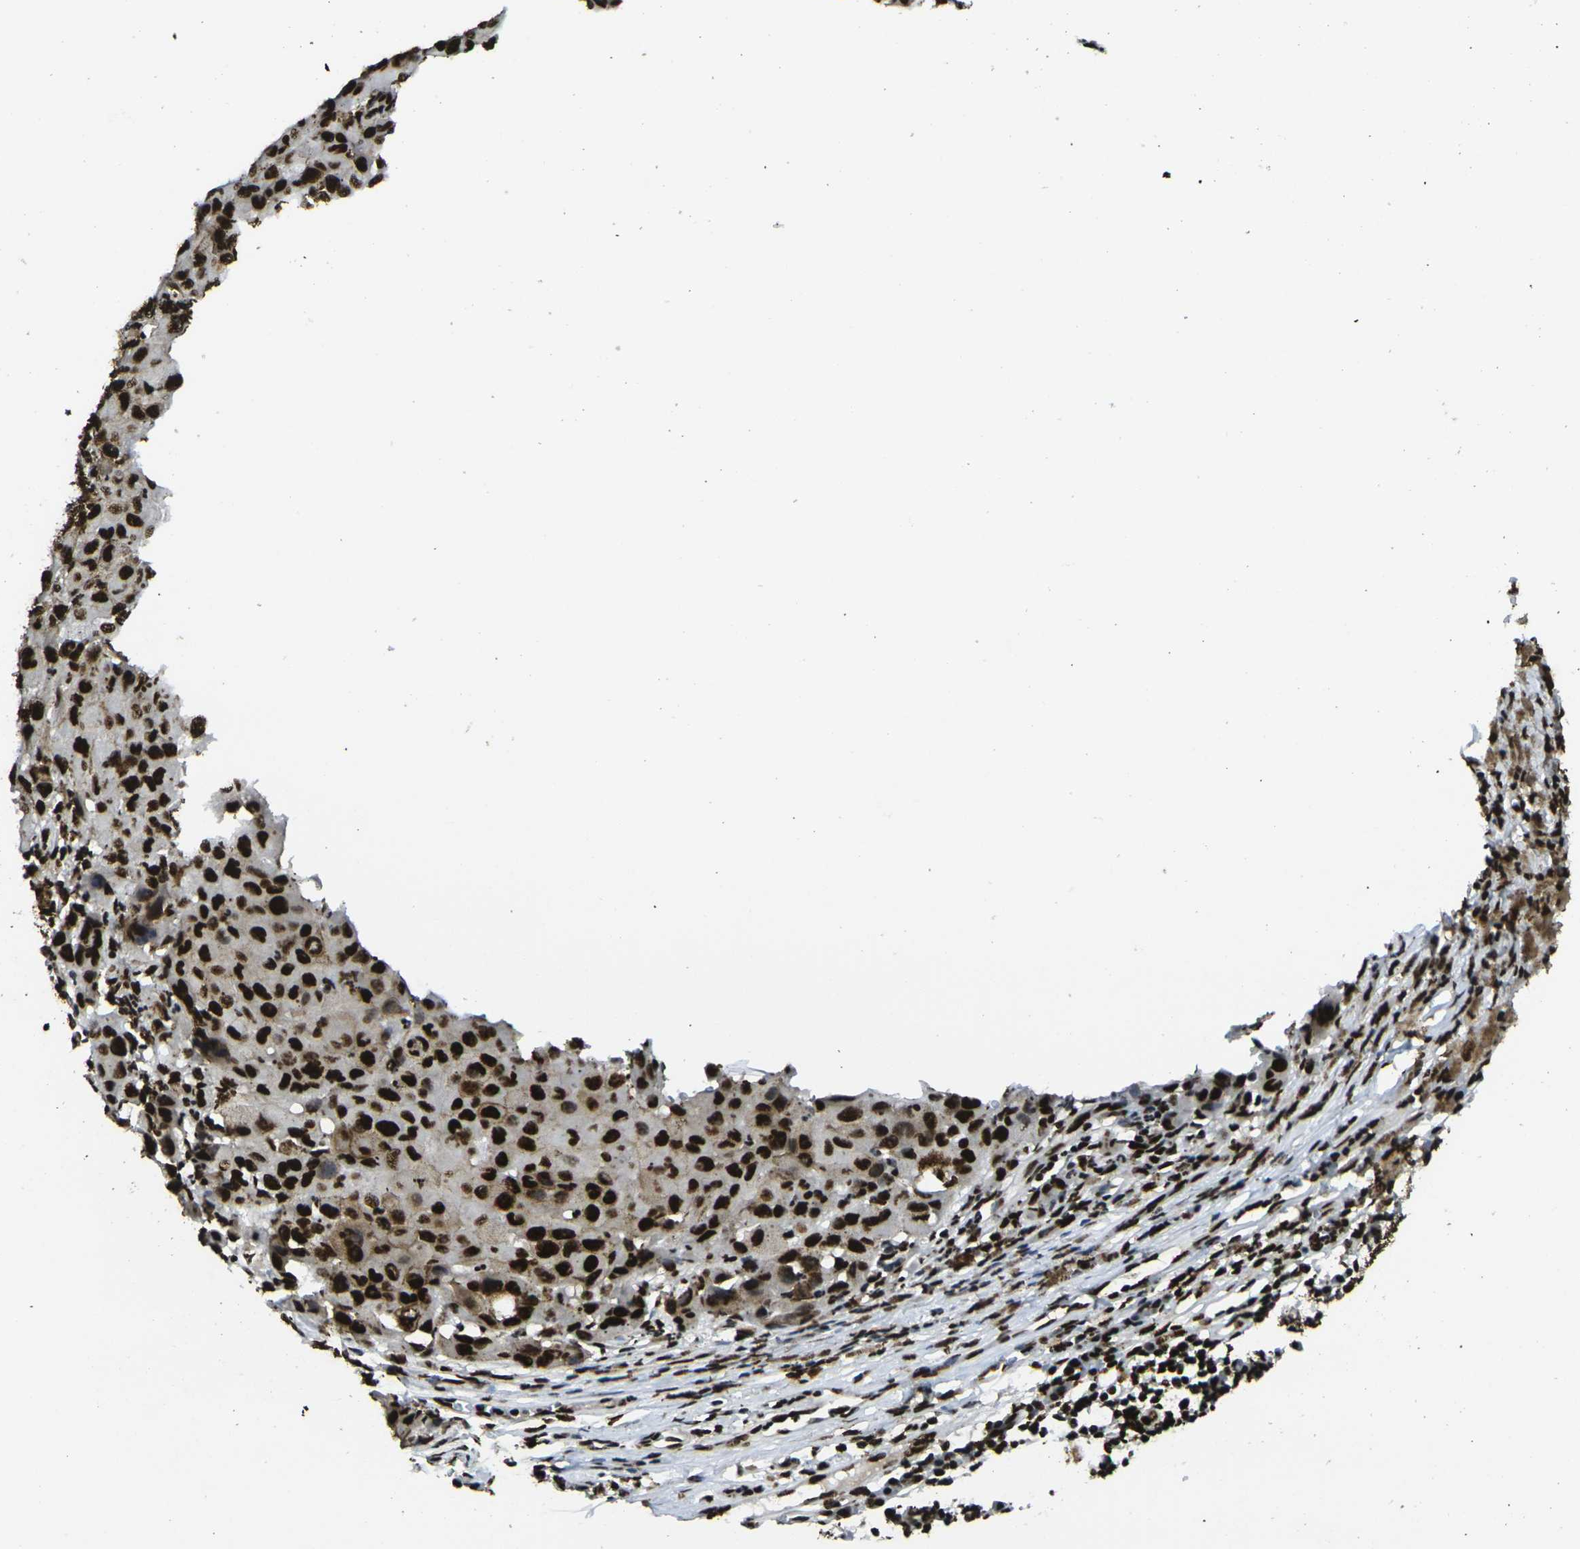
{"staining": {"intensity": "strong", "quantity": ">75%", "location": "nuclear"}, "tissue": "melanoma", "cell_type": "Tumor cells", "image_type": "cancer", "snomed": [{"axis": "morphology", "description": "Malignant melanoma, NOS"}, {"axis": "topography", "description": "Skin"}], "caption": "The micrograph exhibits immunohistochemical staining of malignant melanoma. There is strong nuclear expression is seen in approximately >75% of tumor cells.", "gene": "SMARCC1", "patient": {"sex": "female", "age": 46}}